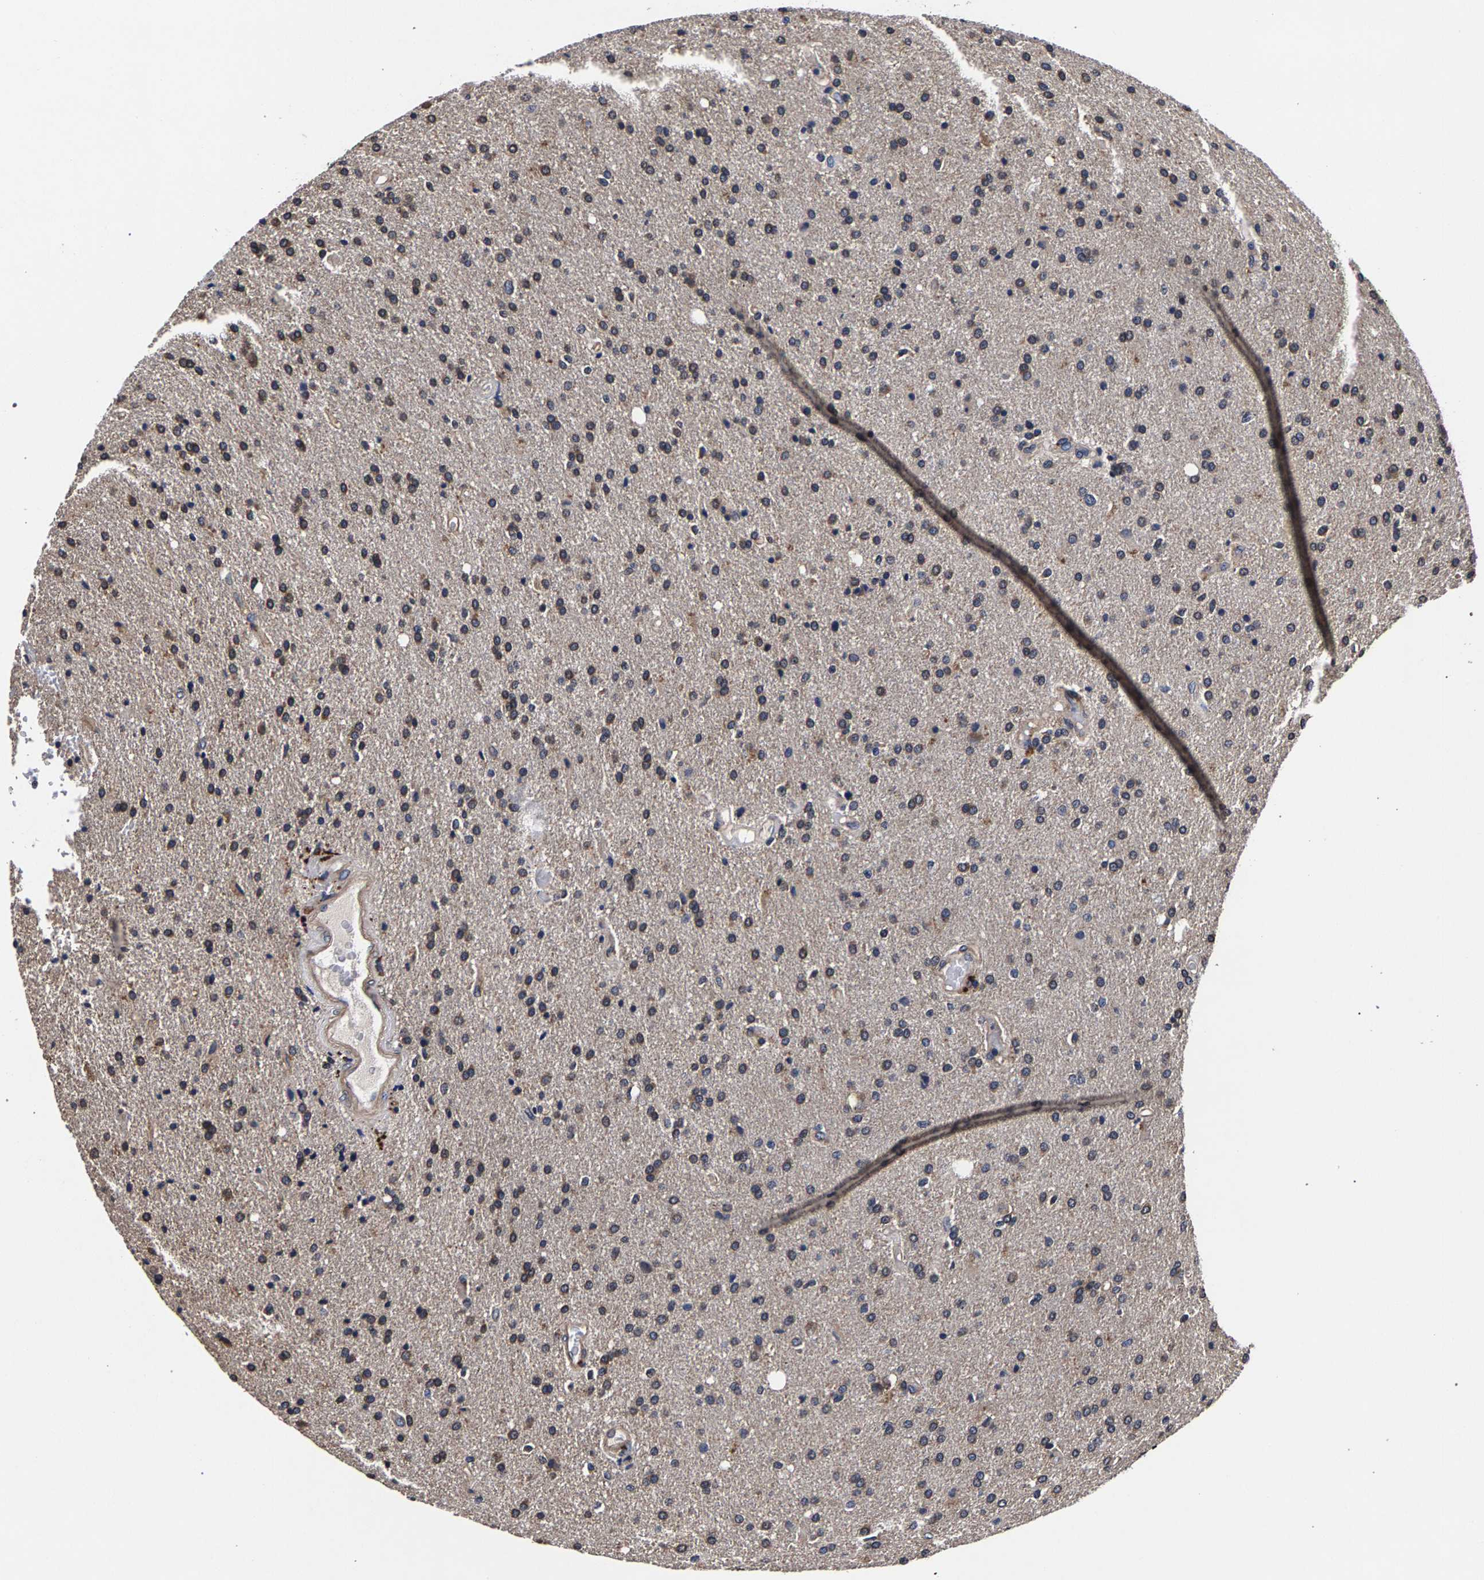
{"staining": {"intensity": "strong", "quantity": "25%-75%", "location": "cytoplasmic/membranous"}, "tissue": "glioma", "cell_type": "Tumor cells", "image_type": "cancer", "snomed": [{"axis": "morphology", "description": "Glioma, malignant, High grade"}, {"axis": "topography", "description": "Brain"}], "caption": "Glioma stained with DAB (3,3'-diaminobenzidine) IHC reveals high levels of strong cytoplasmic/membranous positivity in about 25%-75% of tumor cells. The staining was performed using DAB to visualize the protein expression in brown, while the nuclei were stained in blue with hematoxylin (Magnification: 20x).", "gene": "MARCHF7", "patient": {"sex": "male", "age": 72}}